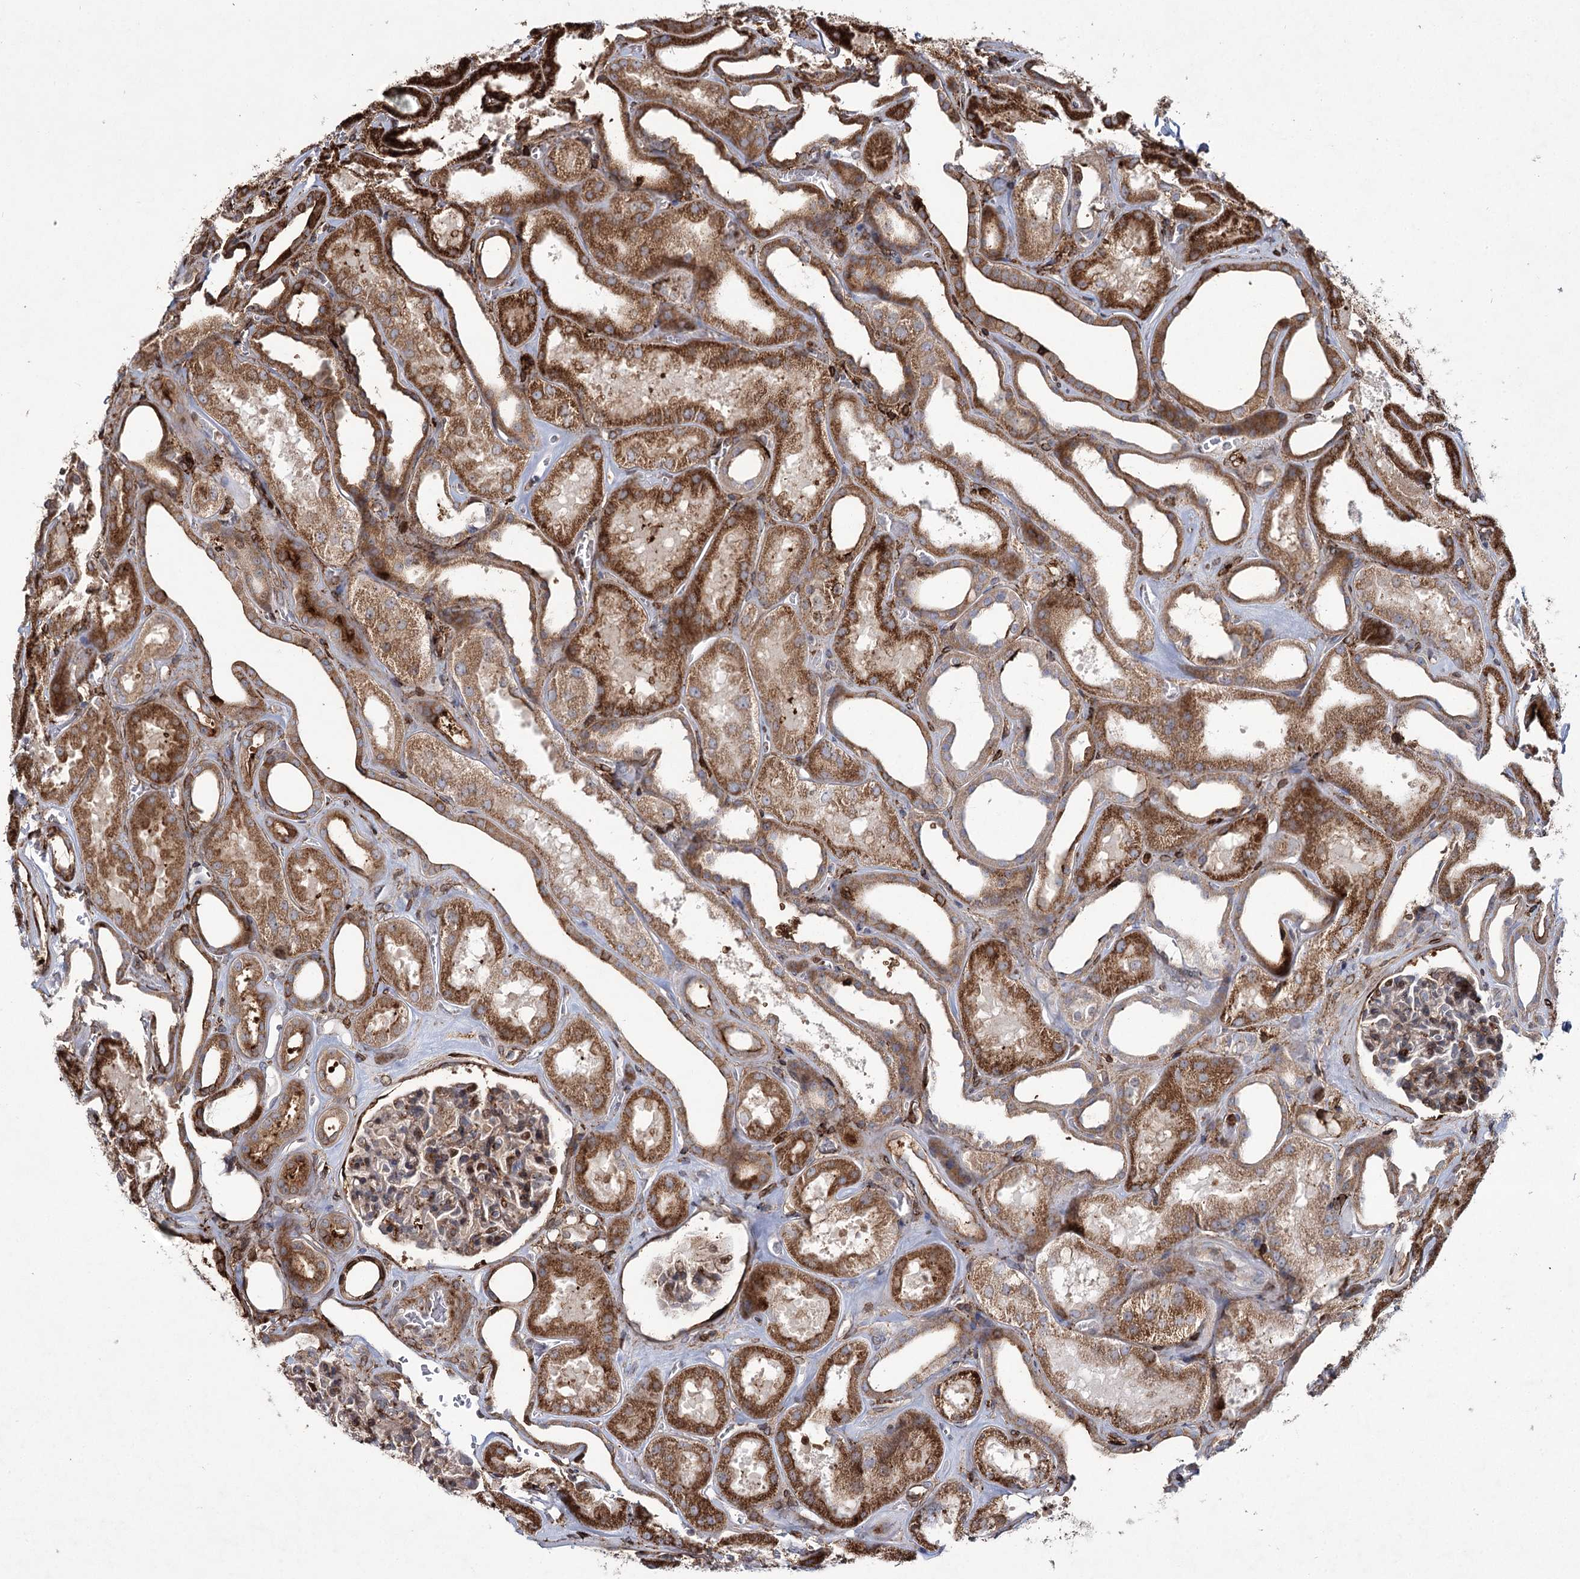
{"staining": {"intensity": "moderate", "quantity": "25%-75%", "location": "cytoplasmic/membranous"}, "tissue": "kidney", "cell_type": "Cells in glomeruli", "image_type": "normal", "snomed": [{"axis": "morphology", "description": "Normal tissue, NOS"}, {"axis": "morphology", "description": "Adenocarcinoma, NOS"}, {"axis": "topography", "description": "Kidney"}], "caption": "This photomicrograph displays benign kidney stained with immunohistochemistry (IHC) to label a protein in brown. The cytoplasmic/membranous of cells in glomeruli show moderate positivity for the protein. Nuclei are counter-stained blue.", "gene": "DCUN1D4", "patient": {"sex": "female", "age": 68}}